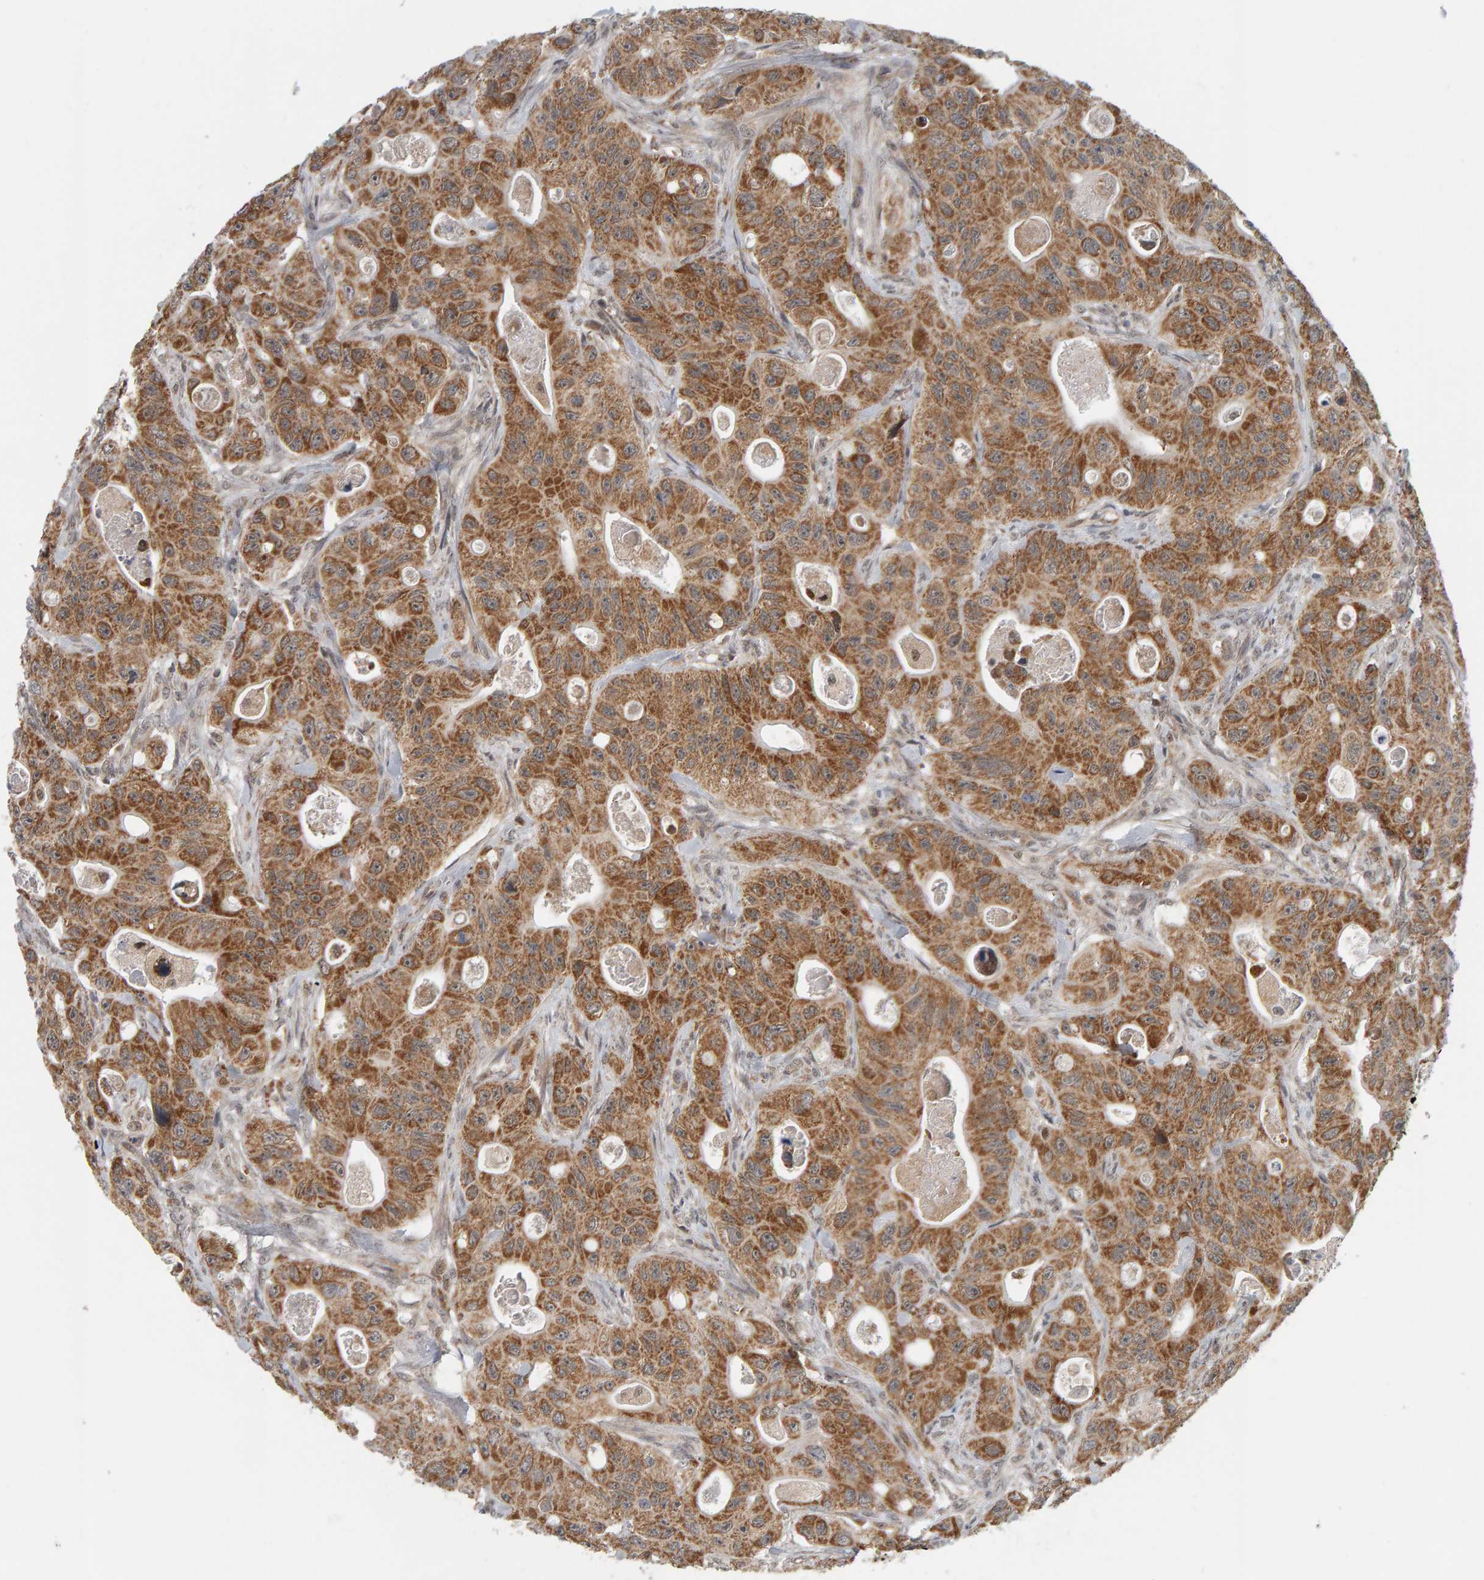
{"staining": {"intensity": "moderate", "quantity": ">75%", "location": "cytoplasmic/membranous"}, "tissue": "colorectal cancer", "cell_type": "Tumor cells", "image_type": "cancer", "snomed": [{"axis": "morphology", "description": "Adenocarcinoma, NOS"}, {"axis": "topography", "description": "Colon"}], "caption": "Protein analysis of adenocarcinoma (colorectal) tissue reveals moderate cytoplasmic/membranous staining in about >75% of tumor cells.", "gene": "DAP3", "patient": {"sex": "female", "age": 46}}